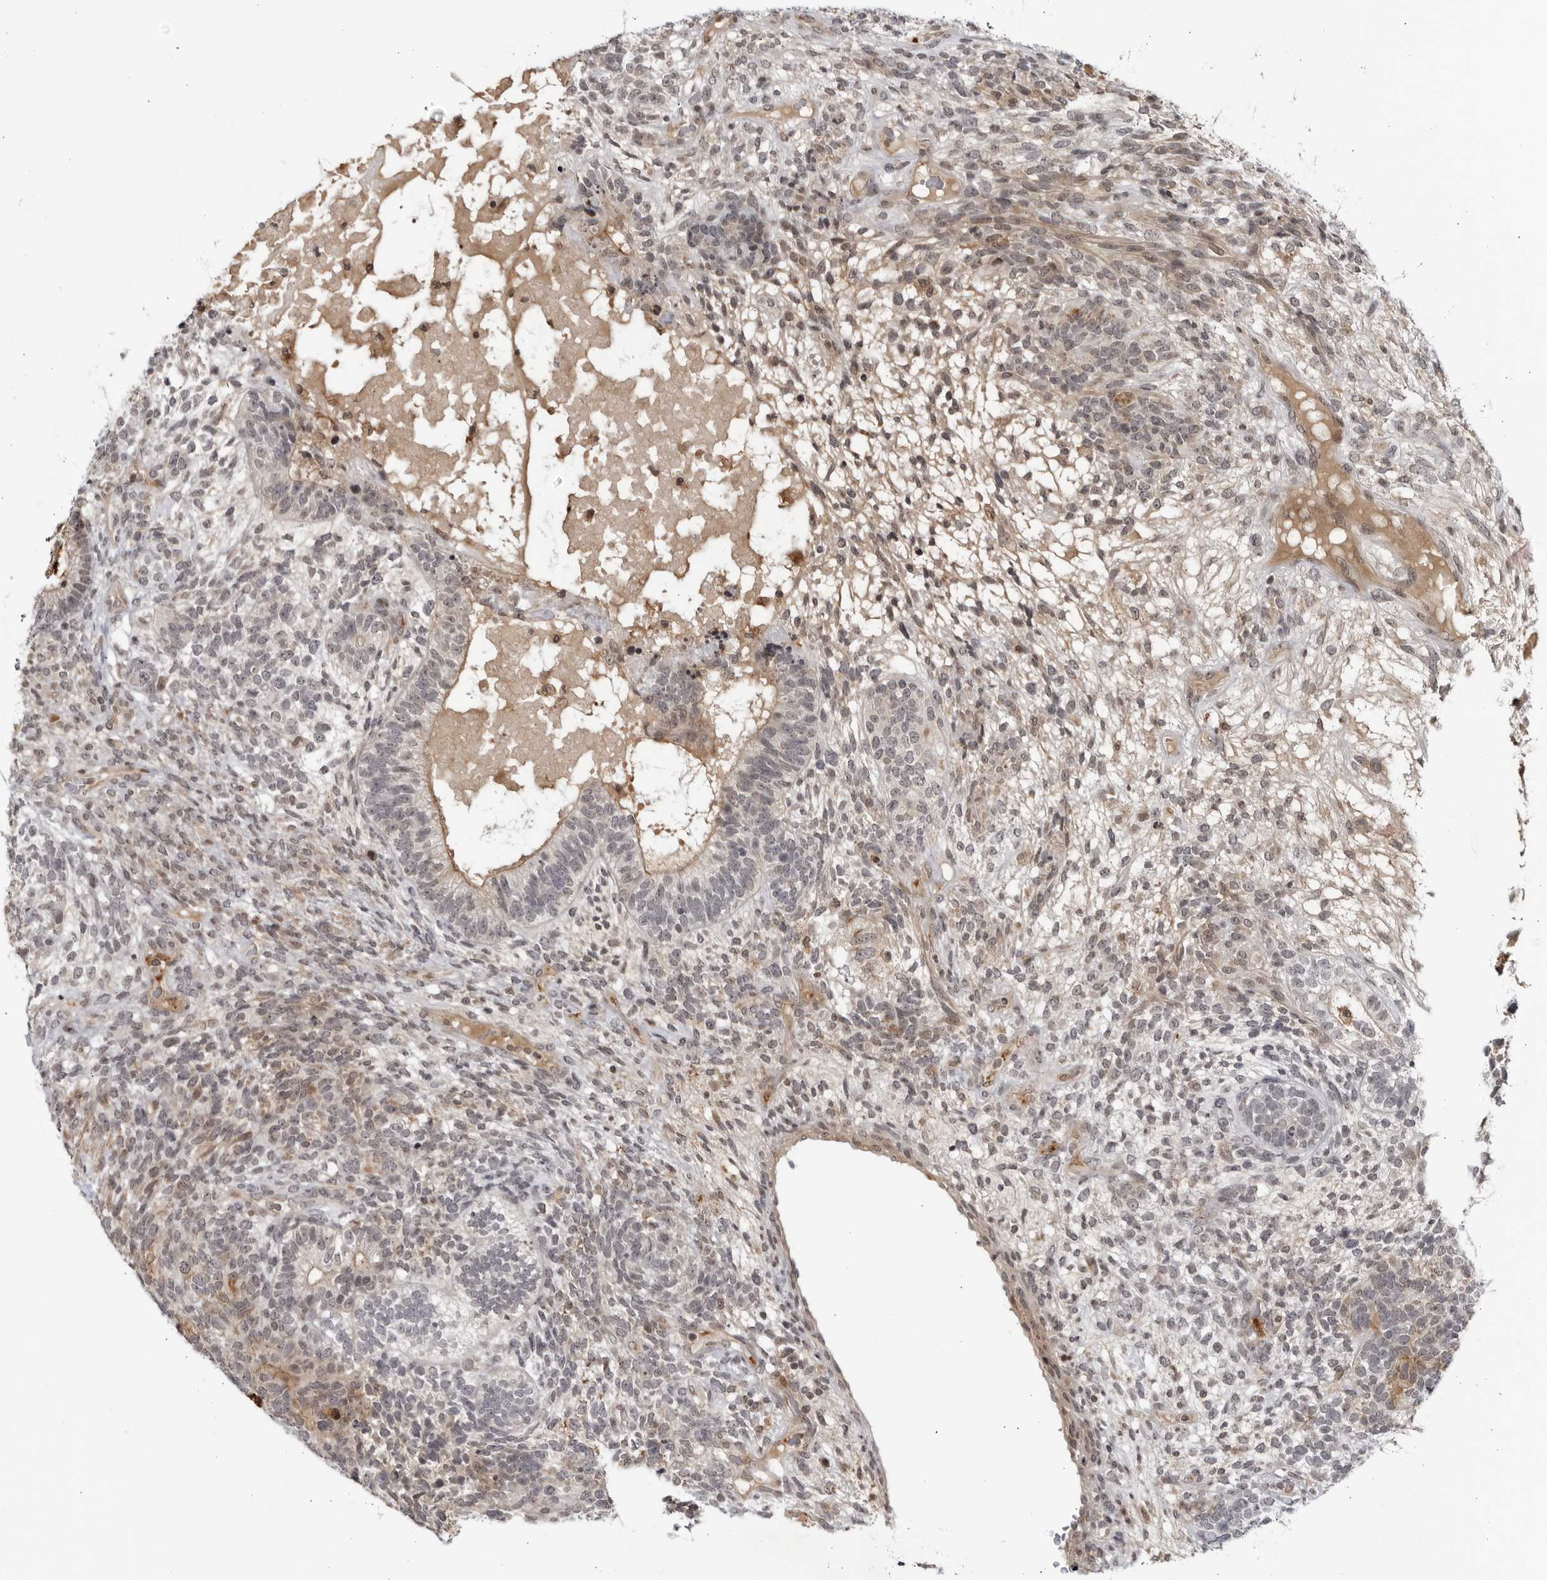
{"staining": {"intensity": "negative", "quantity": "none", "location": "none"}, "tissue": "testis cancer", "cell_type": "Tumor cells", "image_type": "cancer", "snomed": [{"axis": "morphology", "description": "Seminoma, NOS"}, {"axis": "morphology", "description": "Carcinoma, Embryonal, NOS"}, {"axis": "topography", "description": "Testis"}], "caption": "High magnification brightfield microscopy of testis seminoma stained with DAB (brown) and counterstained with hematoxylin (blue): tumor cells show no significant staining.", "gene": "DTL", "patient": {"sex": "male", "age": 28}}